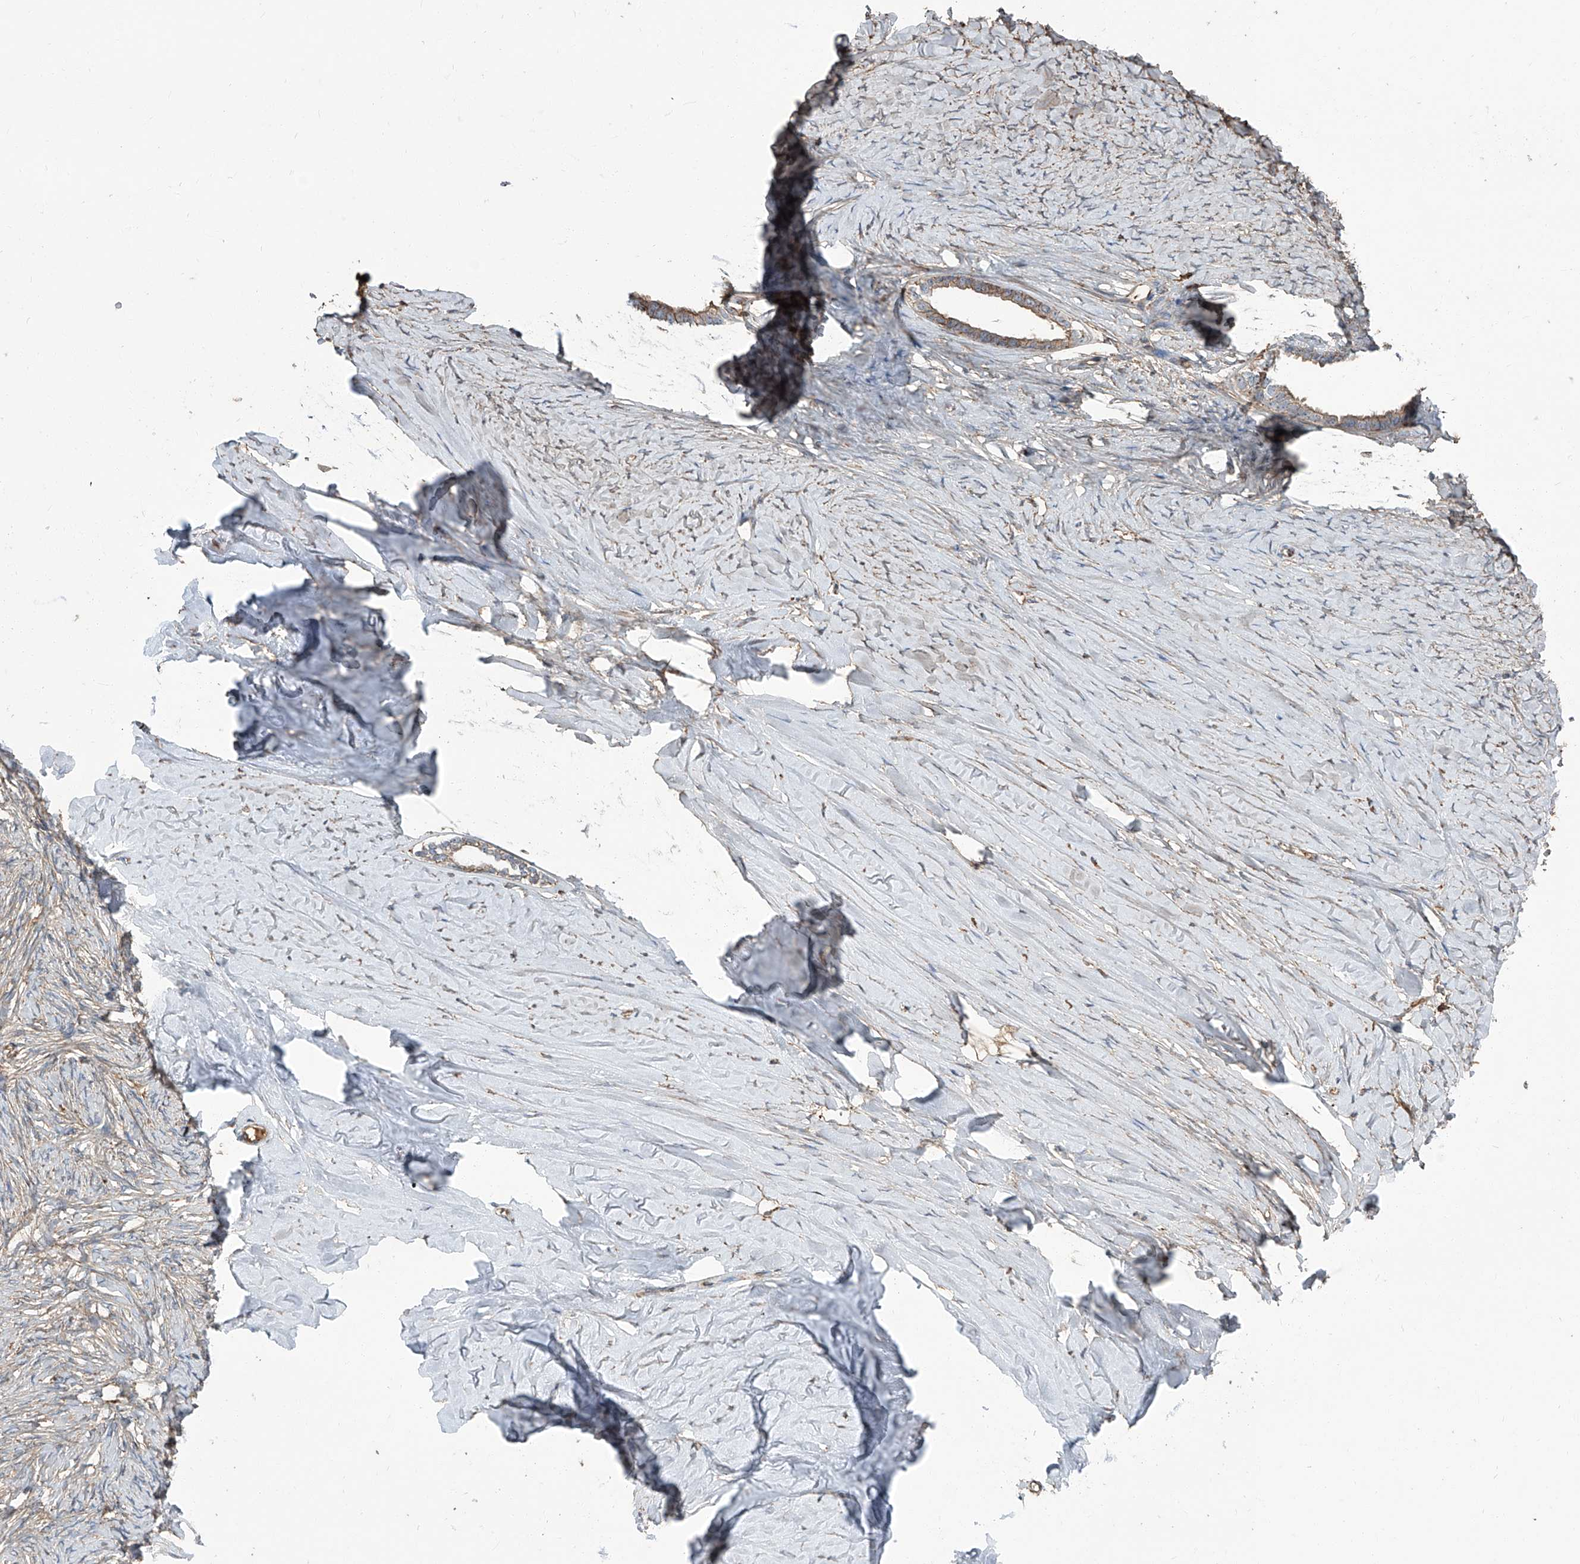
{"staining": {"intensity": "weak", "quantity": "25%-75%", "location": "cytoplasmic/membranous"}, "tissue": "ovarian cancer", "cell_type": "Tumor cells", "image_type": "cancer", "snomed": [{"axis": "morphology", "description": "Cystadenocarcinoma, serous, NOS"}, {"axis": "topography", "description": "Ovary"}], "caption": "Protein expression analysis of ovarian cancer reveals weak cytoplasmic/membranous staining in about 25%-75% of tumor cells.", "gene": "PIEZO2", "patient": {"sex": "female", "age": 79}}